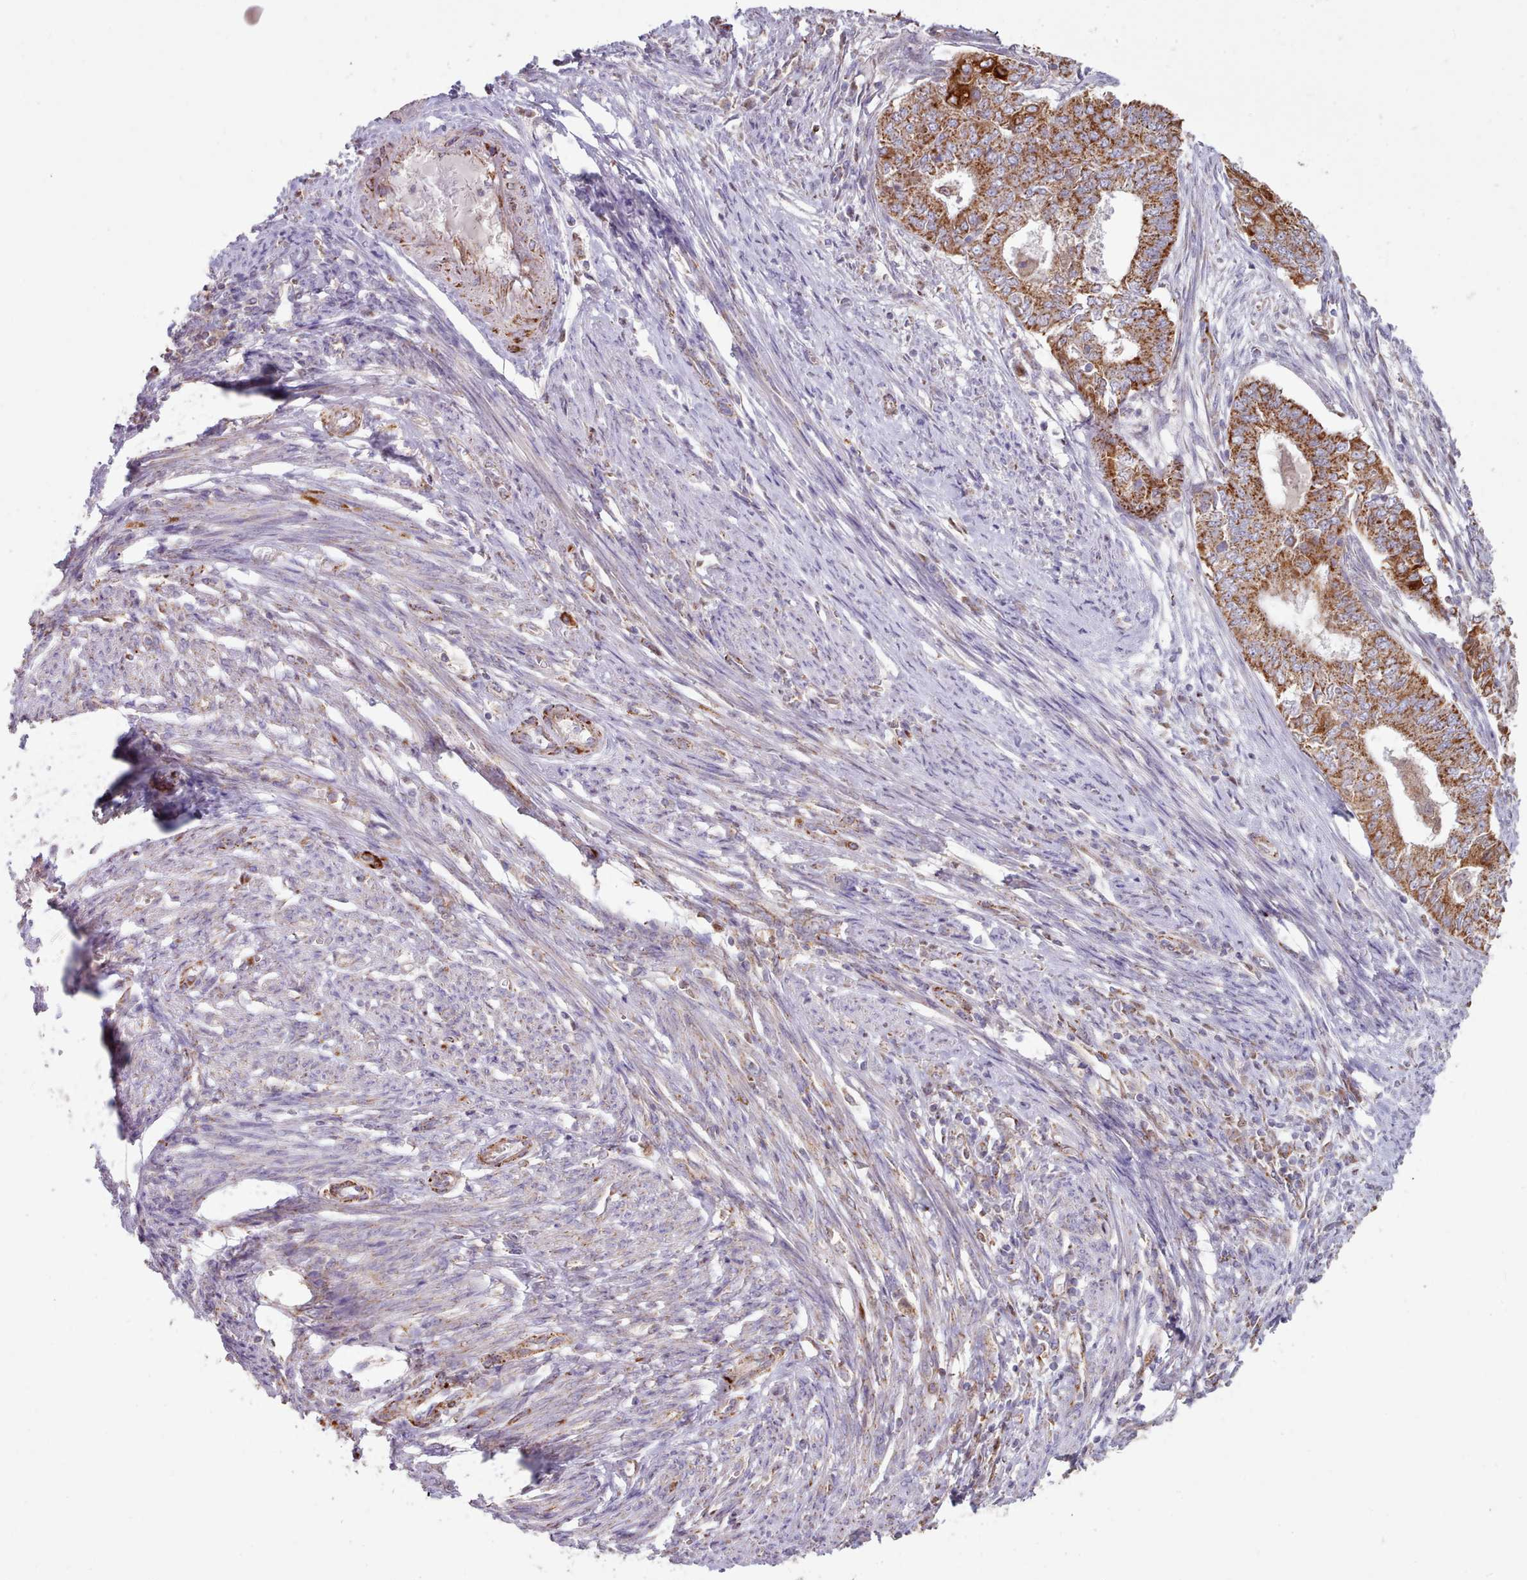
{"staining": {"intensity": "strong", "quantity": ">75%", "location": "cytoplasmic/membranous"}, "tissue": "endometrial cancer", "cell_type": "Tumor cells", "image_type": "cancer", "snomed": [{"axis": "morphology", "description": "Adenocarcinoma, NOS"}, {"axis": "topography", "description": "Endometrium"}], "caption": "Adenocarcinoma (endometrial) stained with a protein marker reveals strong staining in tumor cells.", "gene": "HSDL2", "patient": {"sex": "female", "age": 62}}